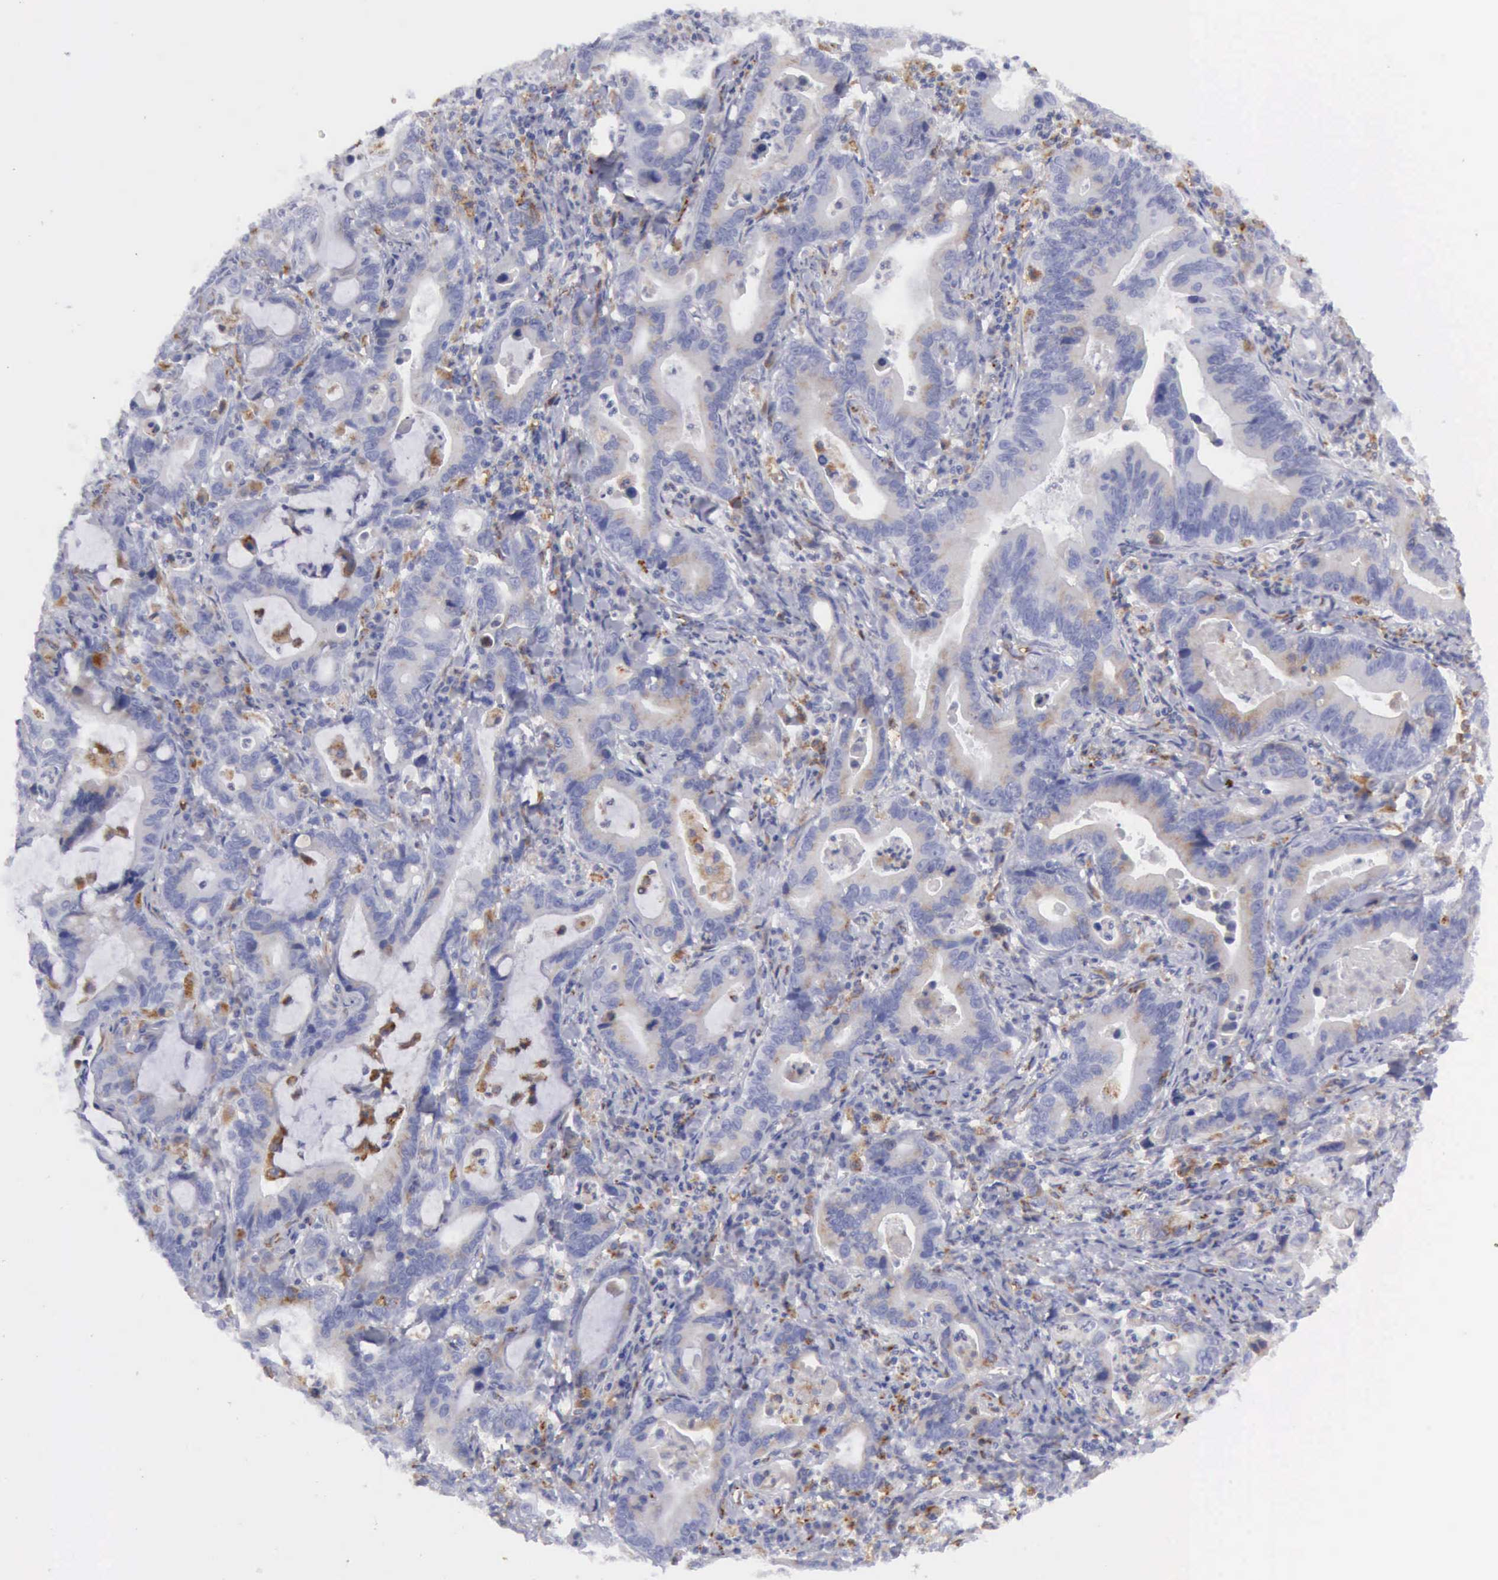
{"staining": {"intensity": "weak", "quantity": "25%-75%", "location": "cytoplasmic/membranous"}, "tissue": "stomach cancer", "cell_type": "Tumor cells", "image_type": "cancer", "snomed": [{"axis": "morphology", "description": "Adenocarcinoma, NOS"}, {"axis": "topography", "description": "Stomach, upper"}], "caption": "Stomach cancer tissue shows weak cytoplasmic/membranous expression in about 25%-75% of tumor cells, visualized by immunohistochemistry.", "gene": "CTSS", "patient": {"sex": "male", "age": 63}}